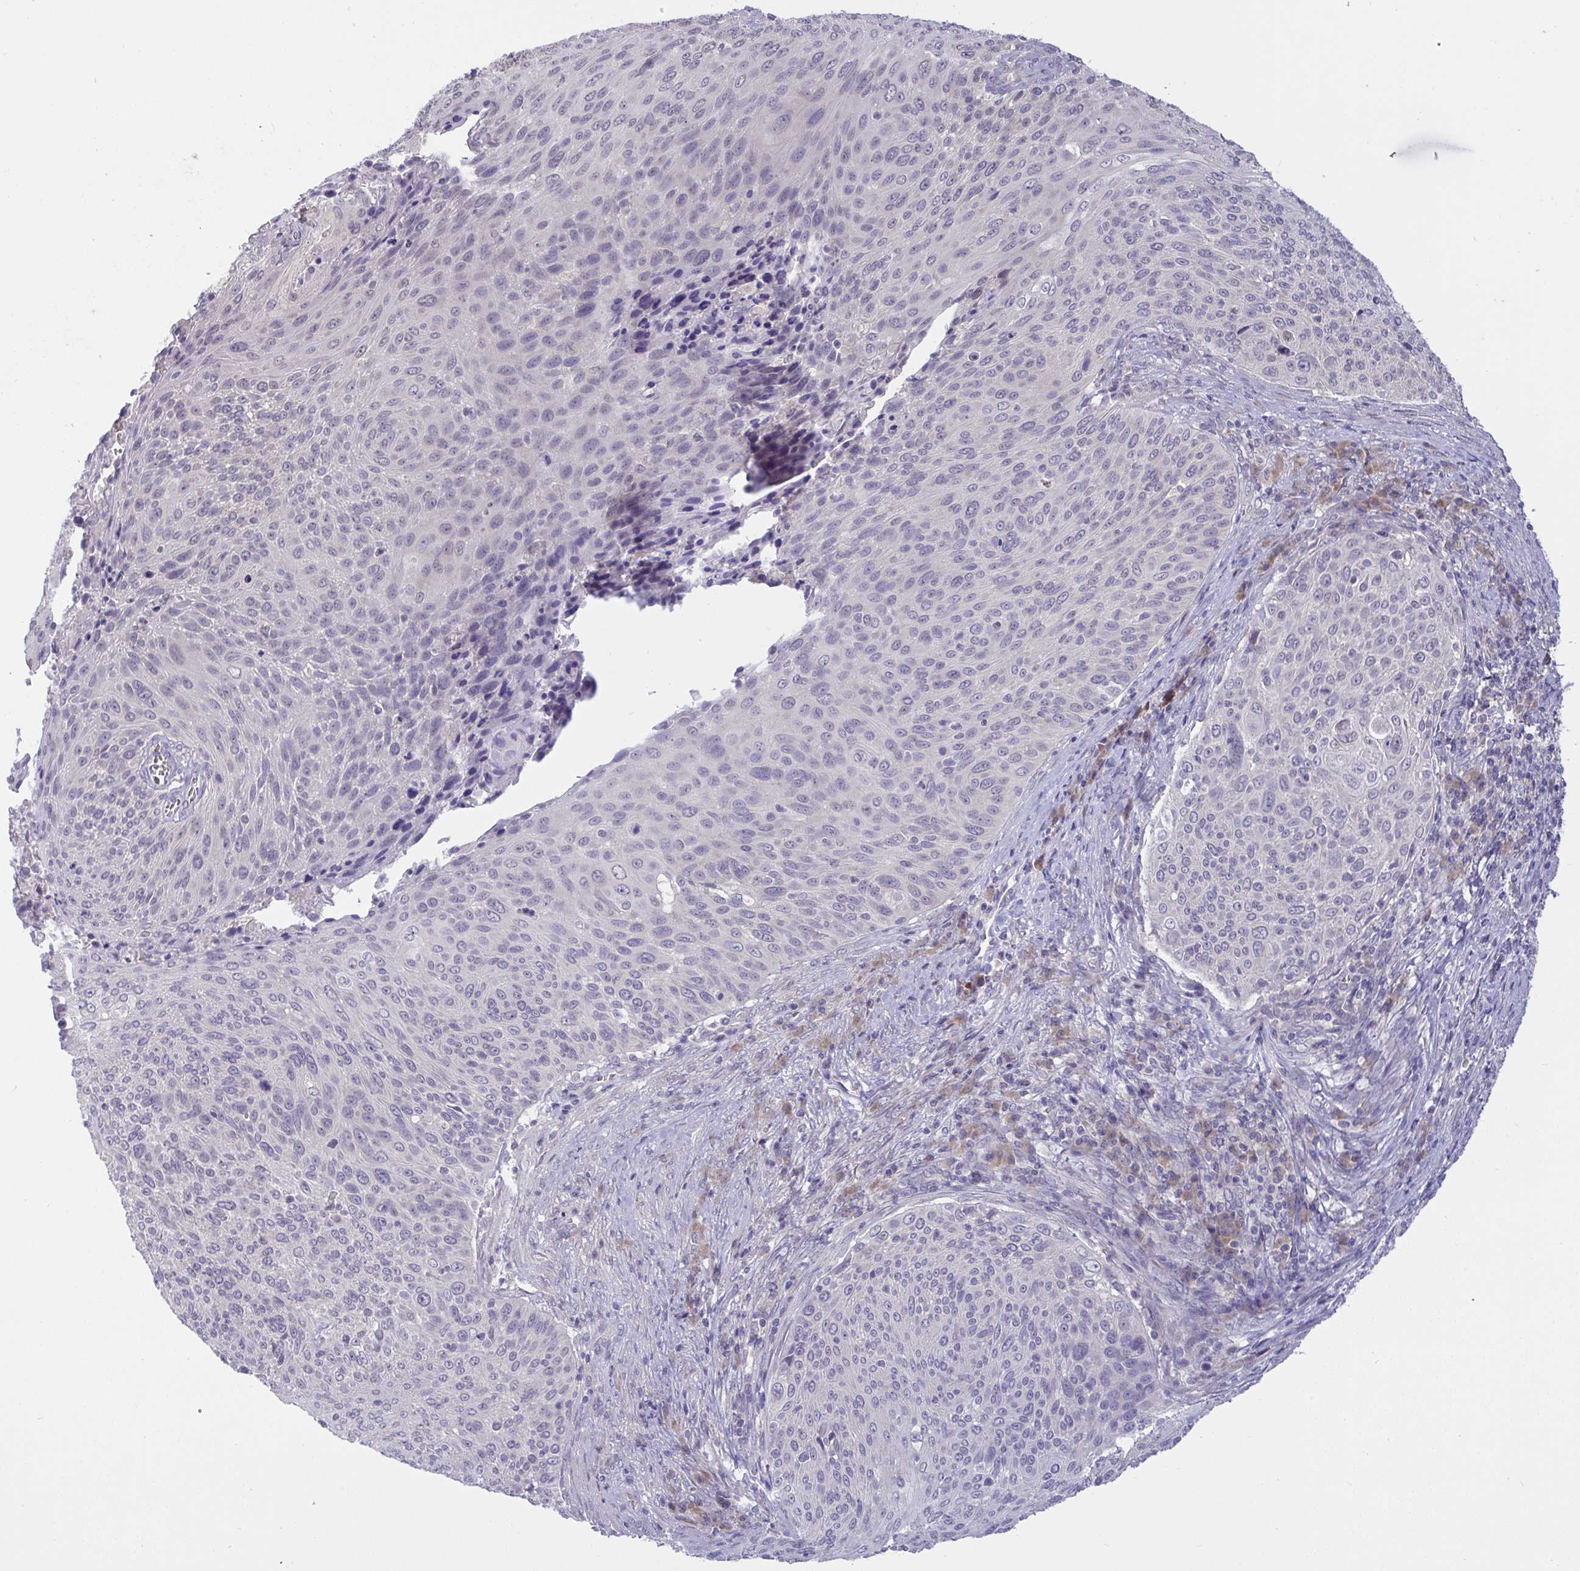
{"staining": {"intensity": "negative", "quantity": "none", "location": "none"}, "tissue": "cervical cancer", "cell_type": "Tumor cells", "image_type": "cancer", "snomed": [{"axis": "morphology", "description": "Squamous cell carcinoma, NOS"}, {"axis": "topography", "description": "Cervix"}], "caption": "This is an immunohistochemistry (IHC) micrograph of human cervical cancer. There is no expression in tumor cells.", "gene": "TMEM41A", "patient": {"sex": "female", "age": 31}}